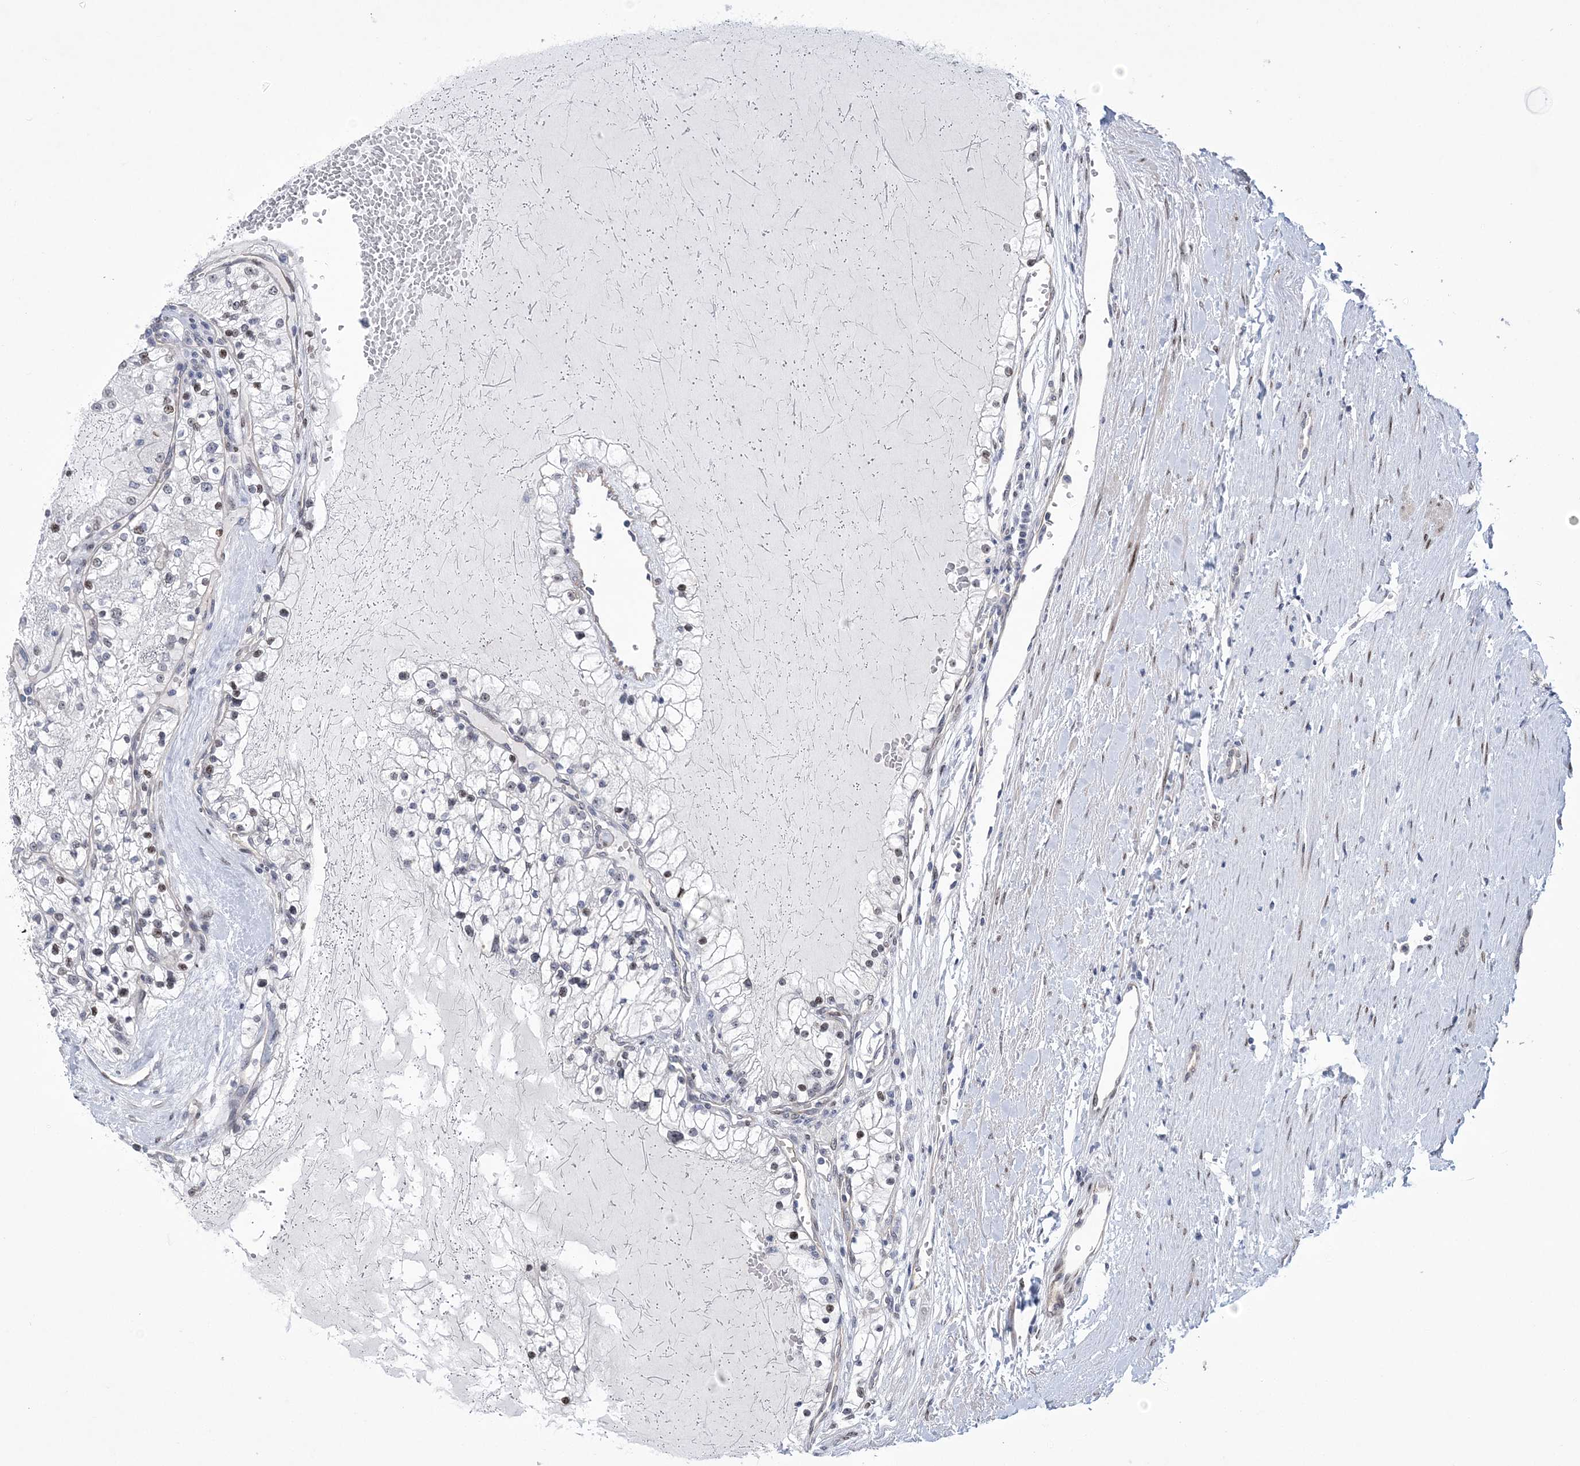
{"staining": {"intensity": "negative", "quantity": "none", "location": "none"}, "tissue": "renal cancer", "cell_type": "Tumor cells", "image_type": "cancer", "snomed": [{"axis": "morphology", "description": "Normal tissue, NOS"}, {"axis": "morphology", "description": "Adenocarcinoma, NOS"}, {"axis": "topography", "description": "Kidney"}], "caption": "DAB (3,3'-diaminobenzidine) immunohistochemical staining of renal adenocarcinoma exhibits no significant staining in tumor cells. The staining was performed using DAB to visualize the protein expression in brown, while the nuclei were stained in blue with hematoxylin (Magnification: 20x).", "gene": "HOMEZ", "patient": {"sex": "male", "age": 68}}